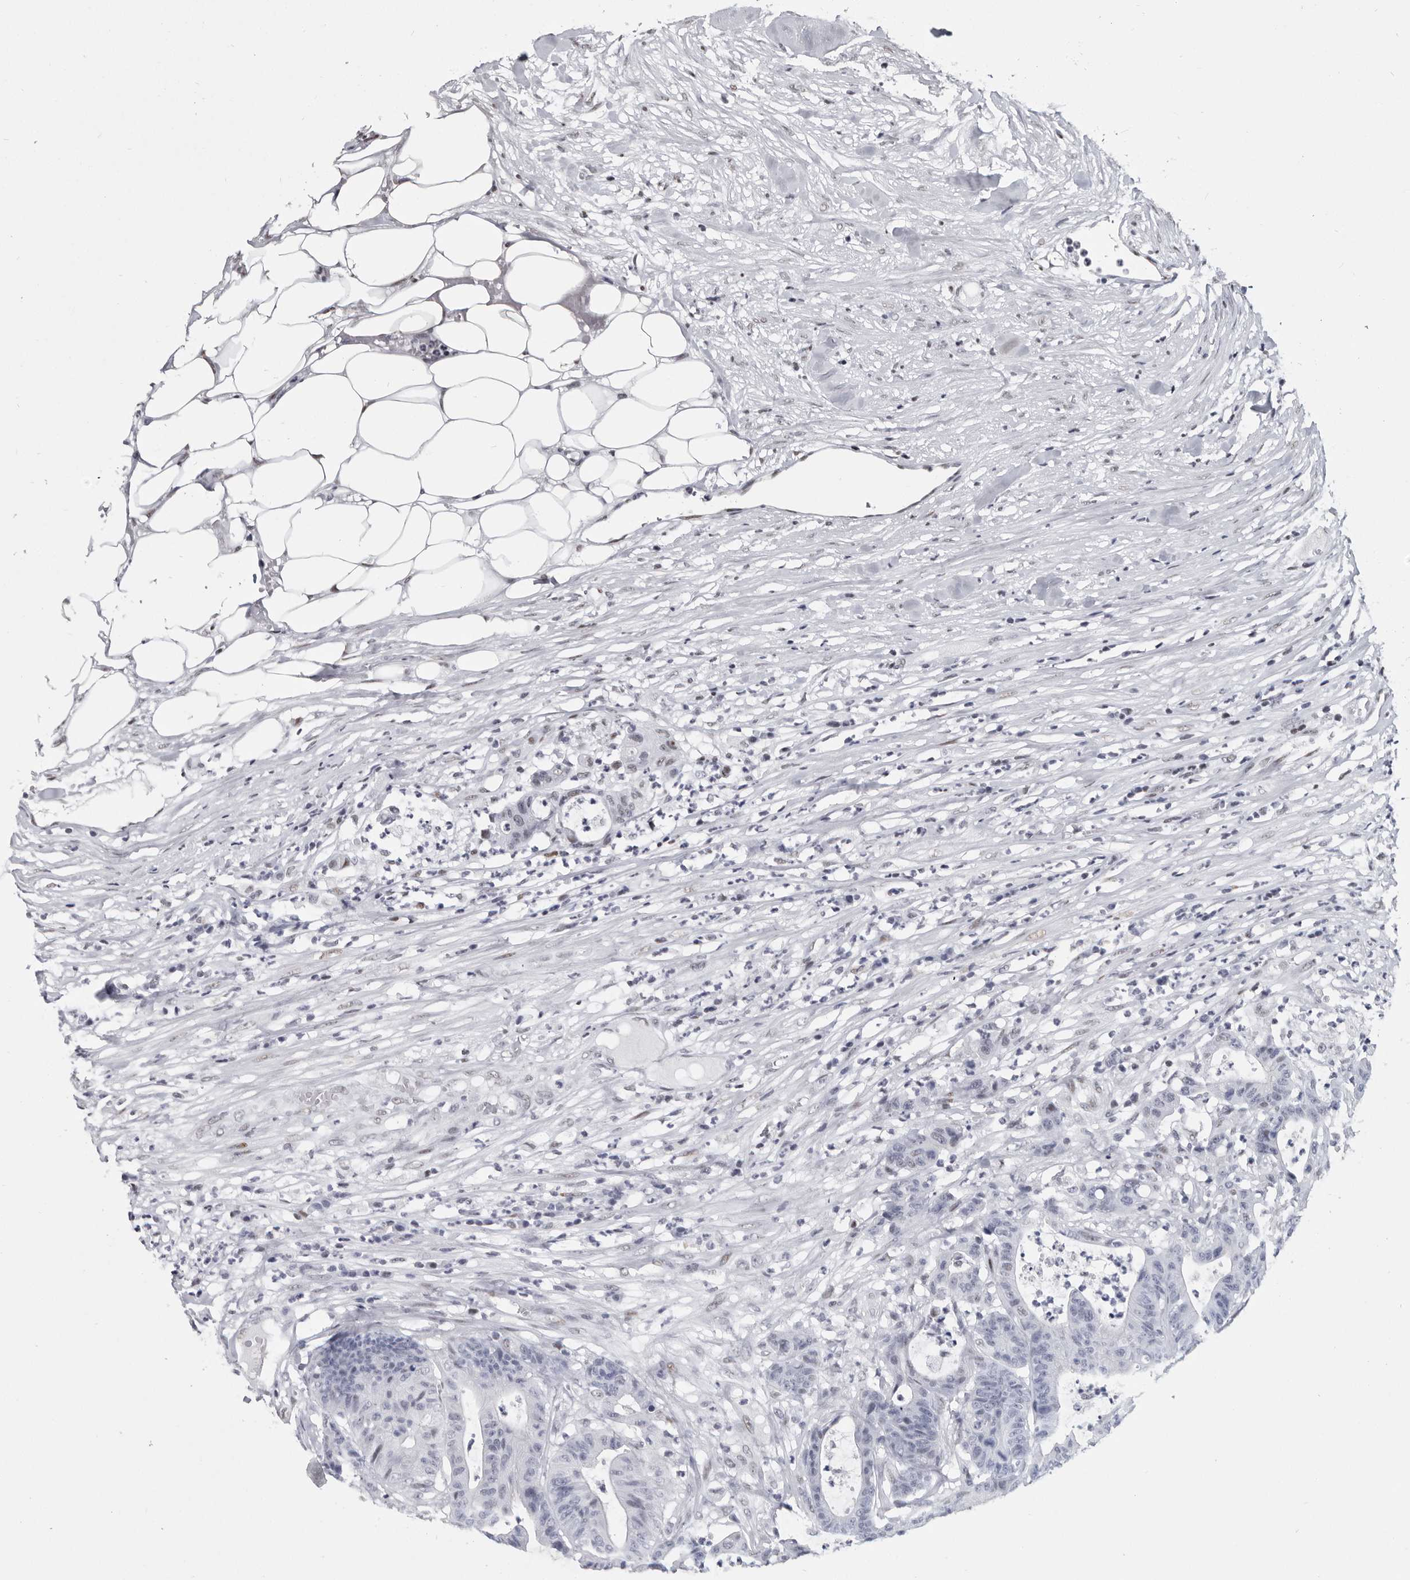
{"staining": {"intensity": "negative", "quantity": "none", "location": "none"}, "tissue": "colorectal cancer", "cell_type": "Tumor cells", "image_type": "cancer", "snomed": [{"axis": "morphology", "description": "Adenocarcinoma, NOS"}, {"axis": "topography", "description": "Colon"}], "caption": "This is a micrograph of immunohistochemistry (IHC) staining of colorectal cancer, which shows no positivity in tumor cells. (Immunohistochemistry (ihc), brightfield microscopy, high magnification).", "gene": "WRAP73", "patient": {"sex": "female", "age": 84}}